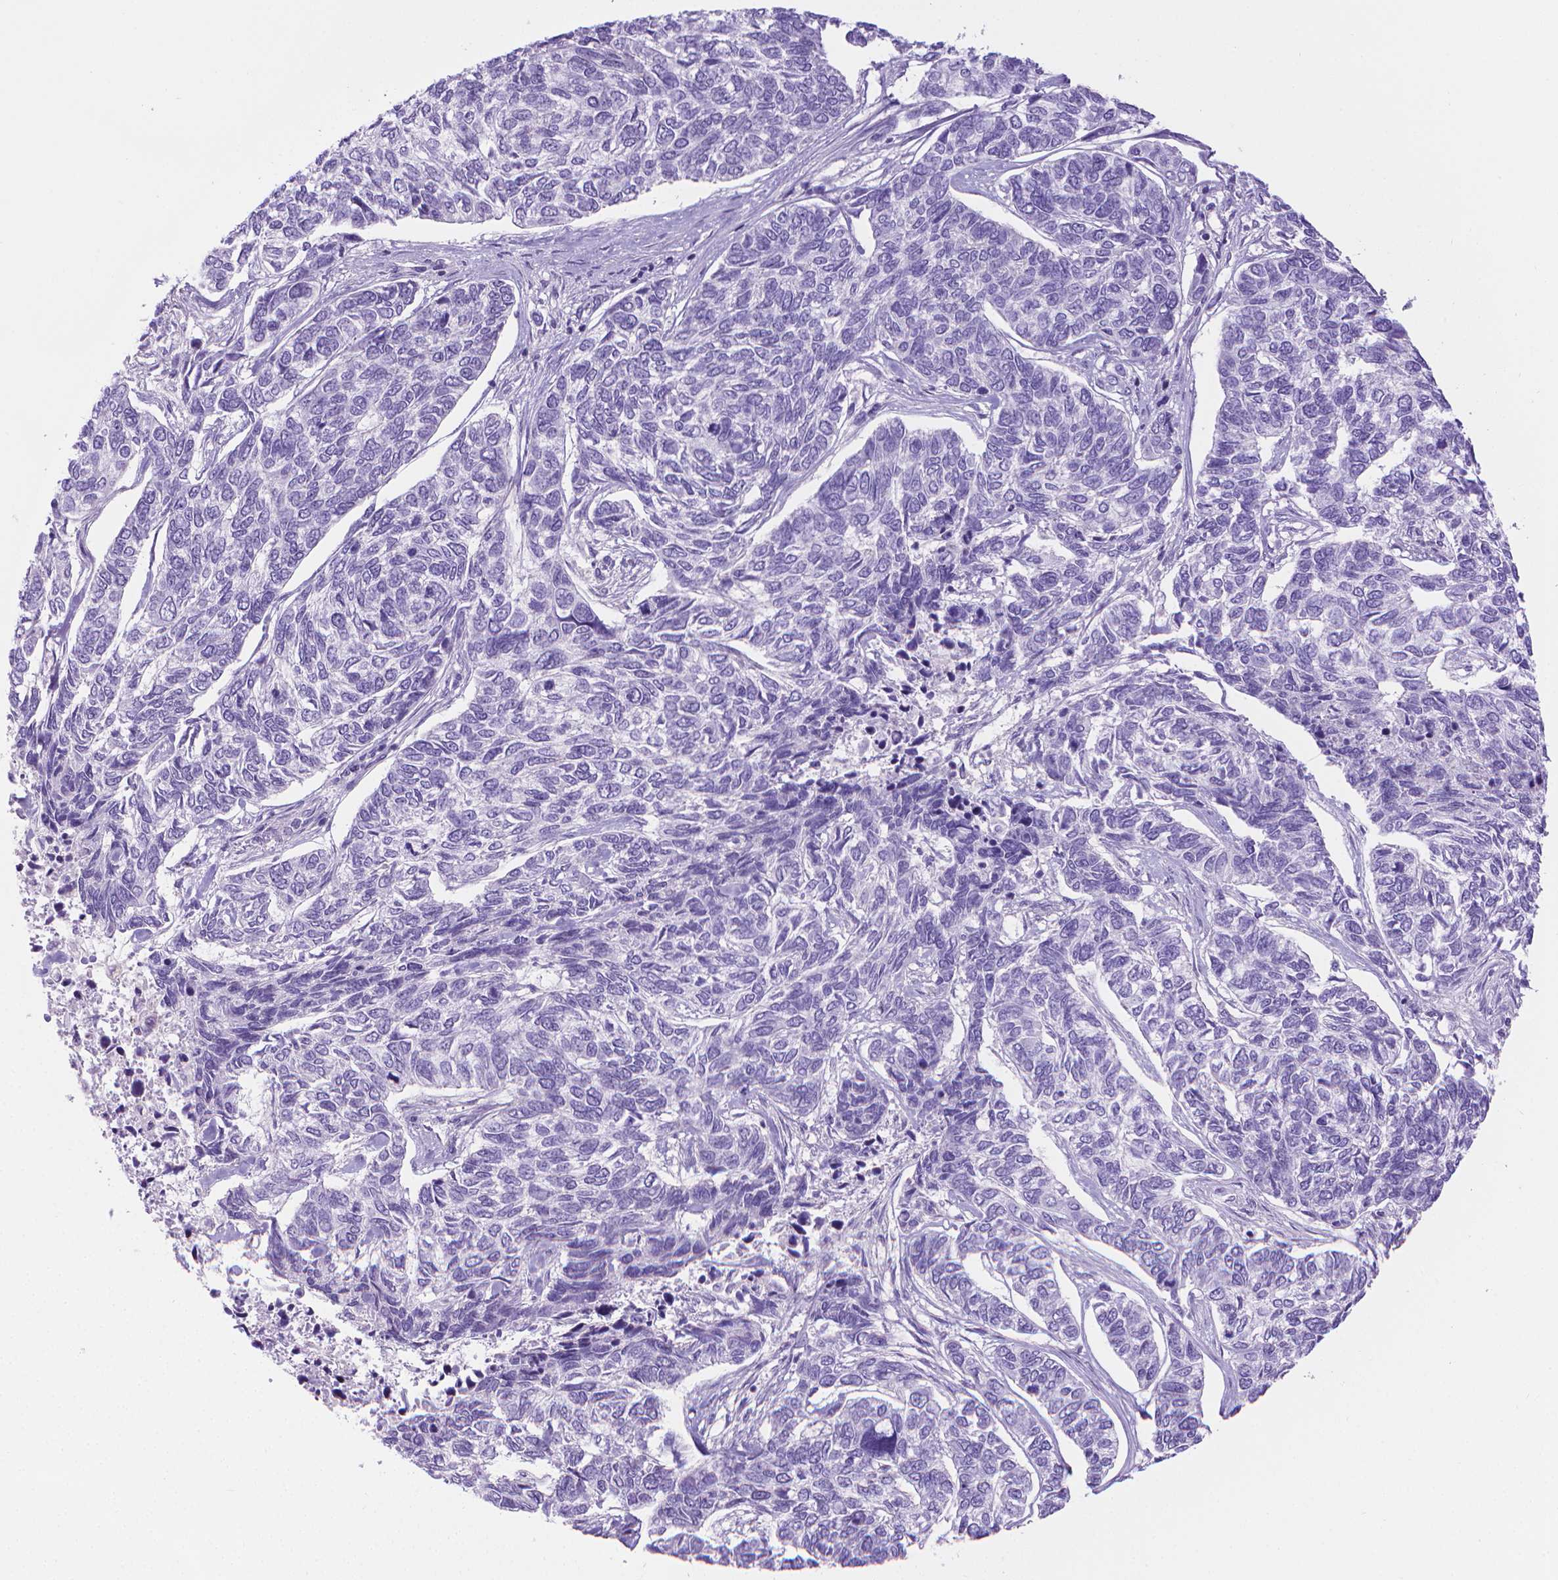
{"staining": {"intensity": "negative", "quantity": "none", "location": "none"}, "tissue": "skin cancer", "cell_type": "Tumor cells", "image_type": "cancer", "snomed": [{"axis": "morphology", "description": "Basal cell carcinoma"}, {"axis": "topography", "description": "Skin"}], "caption": "DAB (3,3'-diaminobenzidine) immunohistochemical staining of basal cell carcinoma (skin) exhibits no significant positivity in tumor cells.", "gene": "SPAG6", "patient": {"sex": "female", "age": 65}}